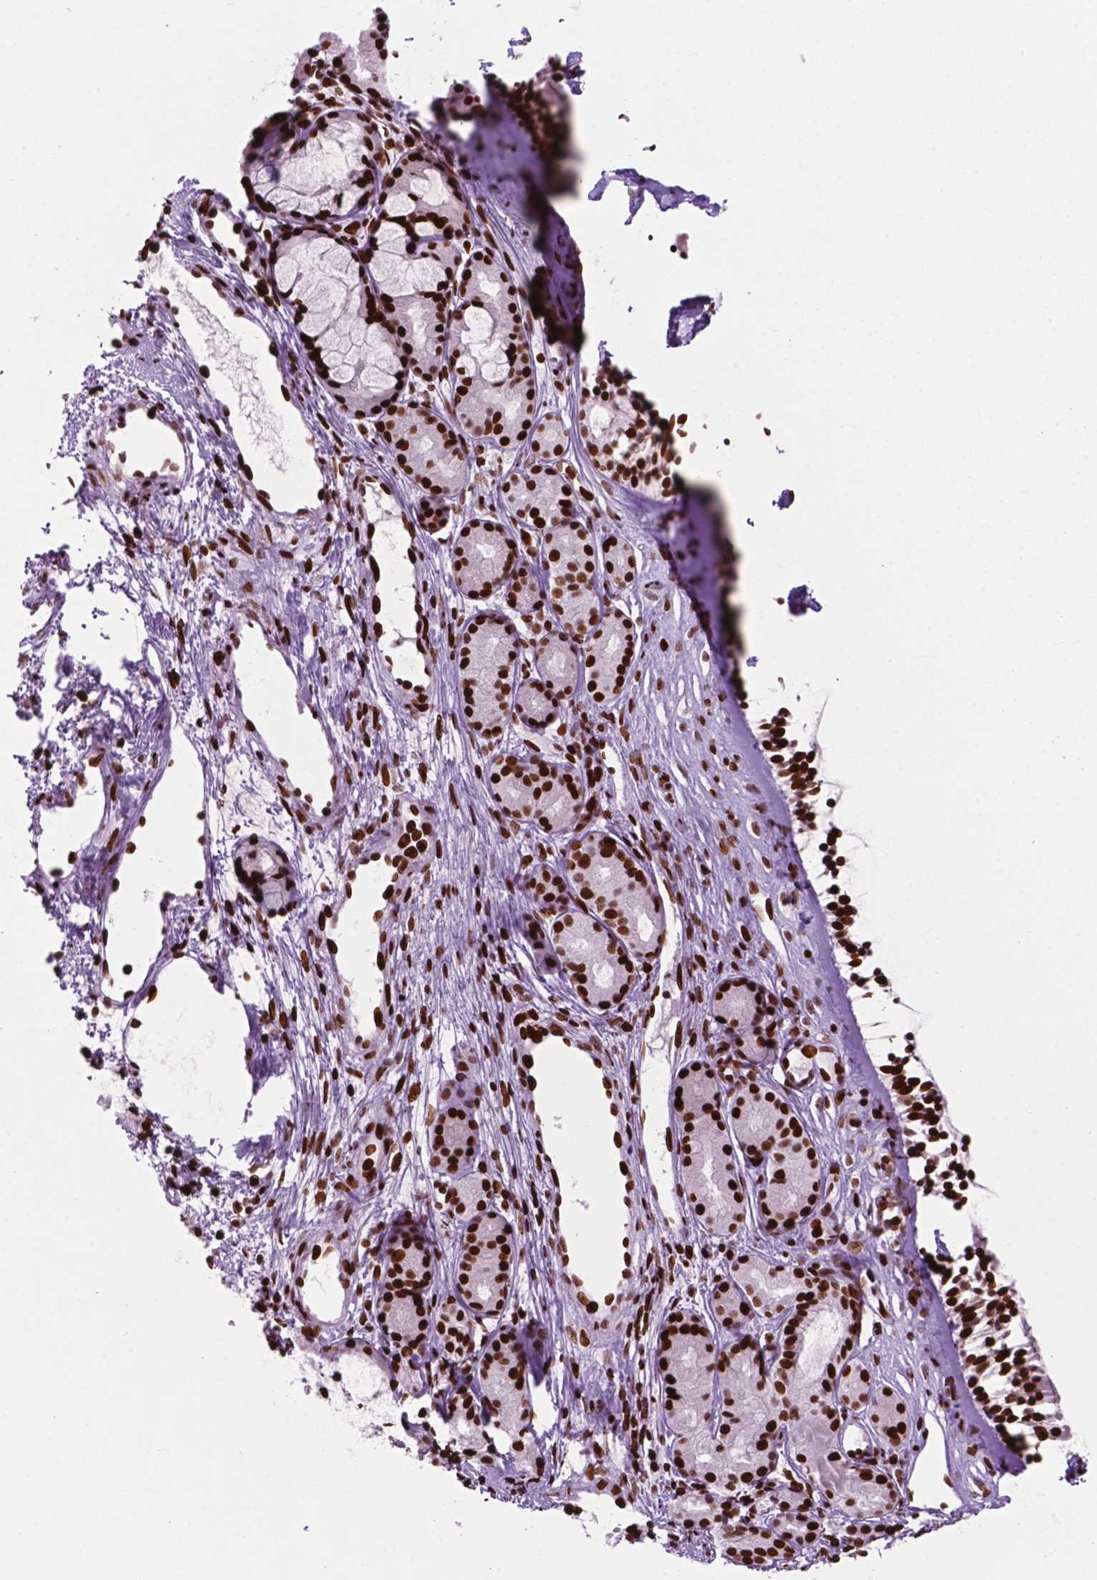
{"staining": {"intensity": "strong", "quantity": ">75%", "location": "nuclear"}, "tissue": "nasopharynx", "cell_type": "Respiratory epithelial cells", "image_type": "normal", "snomed": [{"axis": "morphology", "description": "Normal tissue, NOS"}, {"axis": "topography", "description": "Nasopharynx"}], "caption": "Protein staining of benign nasopharynx shows strong nuclear staining in approximately >75% of respiratory epithelial cells. The staining was performed using DAB, with brown indicating positive protein expression. Nuclei are stained blue with hematoxylin.", "gene": "TMEM250", "patient": {"sex": "female", "age": 52}}